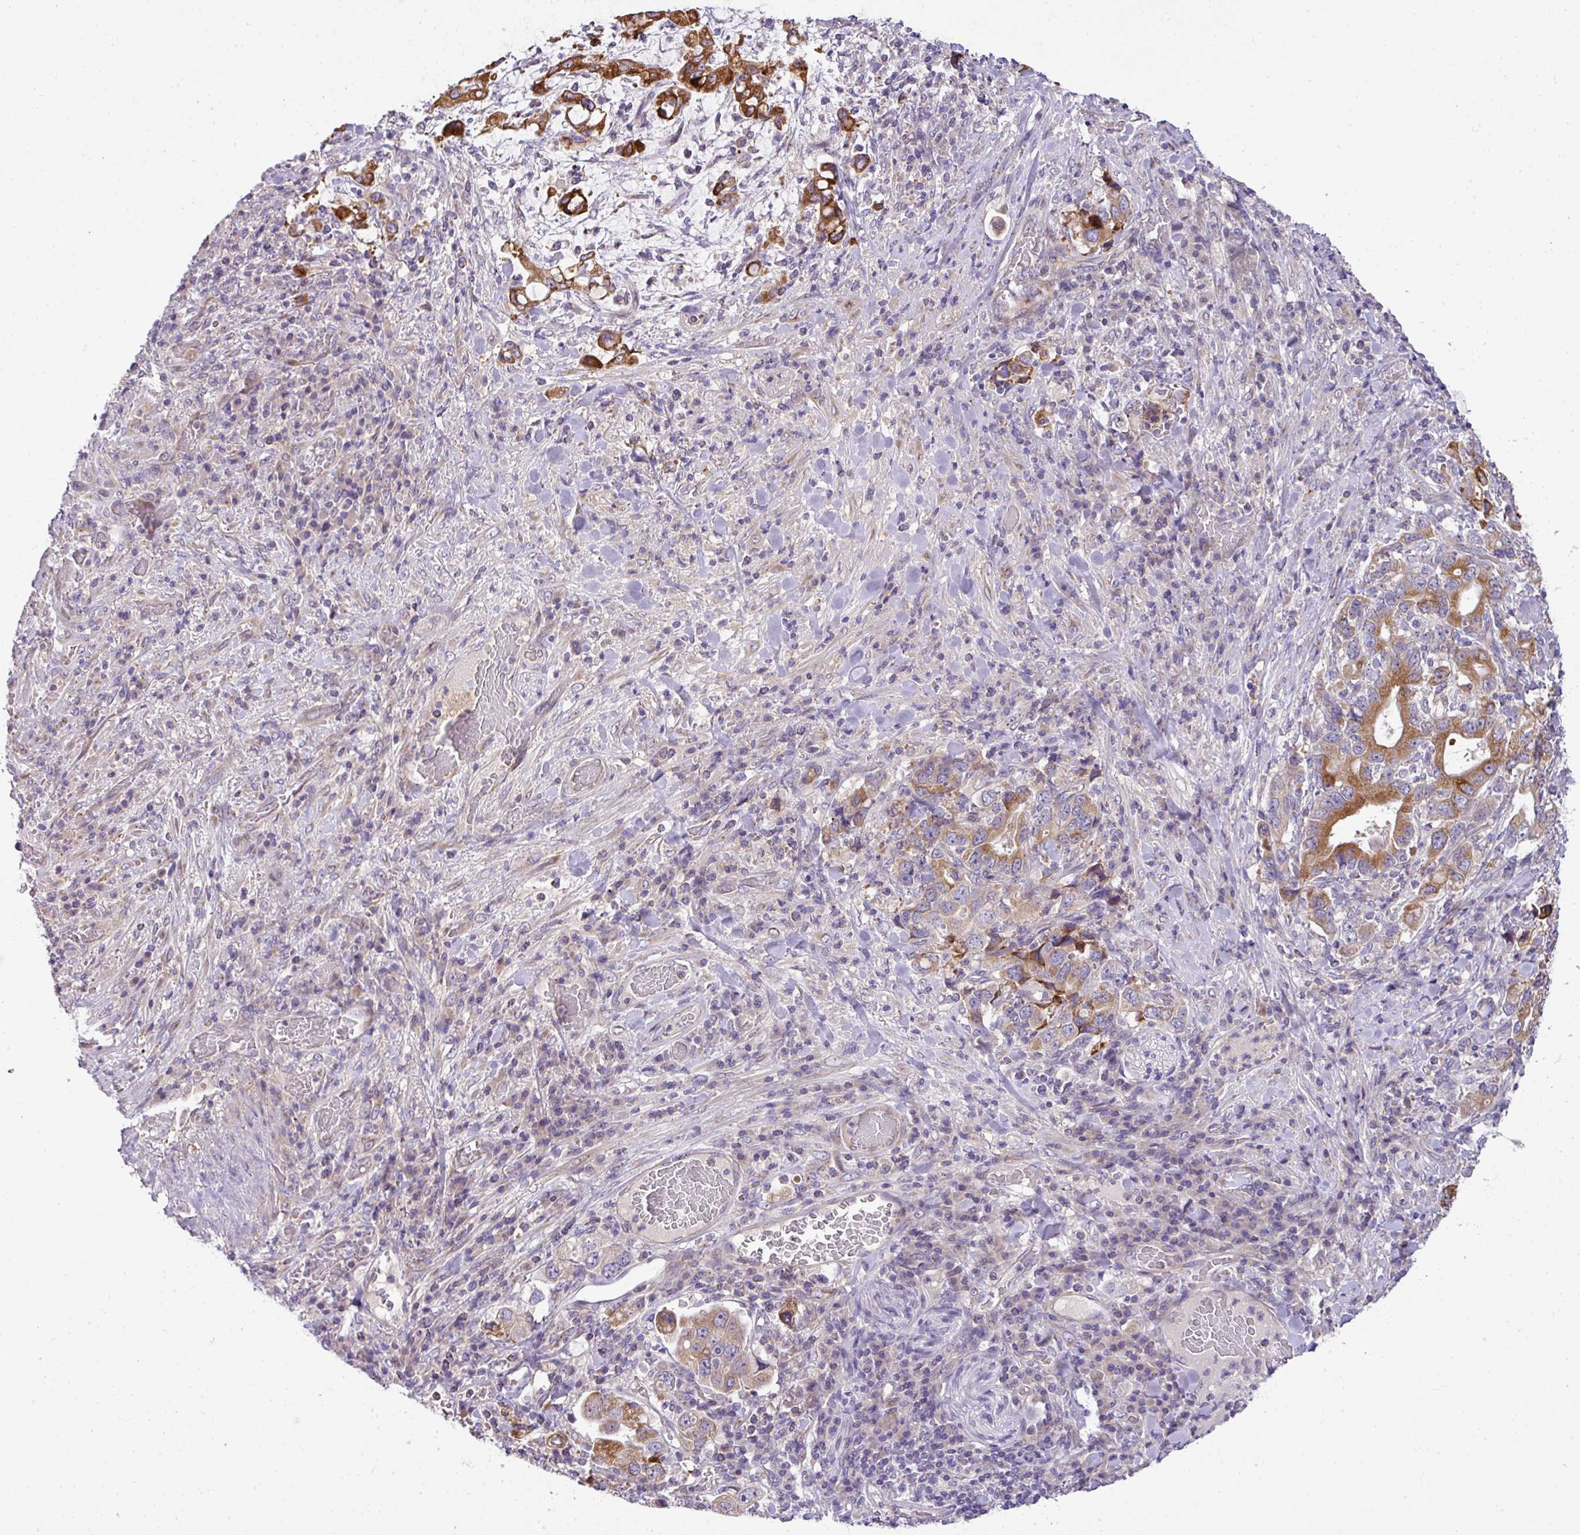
{"staining": {"intensity": "moderate", "quantity": ">75%", "location": "cytoplasmic/membranous"}, "tissue": "stomach cancer", "cell_type": "Tumor cells", "image_type": "cancer", "snomed": [{"axis": "morphology", "description": "Adenocarcinoma, NOS"}, {"axis": "topography", "description": "Stomach, upper"}, {"axis": "topography", "description": "Stomach"}], "caption": "High-magnification brightfield microscopy of stomach cancer (adenocarcinoma) stained with DAB (3,3'-diaminobenzidine) (brown) and counterstained with hematoxylin (blue). tumor cells exhibit moderate cytoplasmic/membranous expression is present in approximately>75% of cells.", "gene": "PIK3R5", "patient": {"sex": "male", "age": 62}}